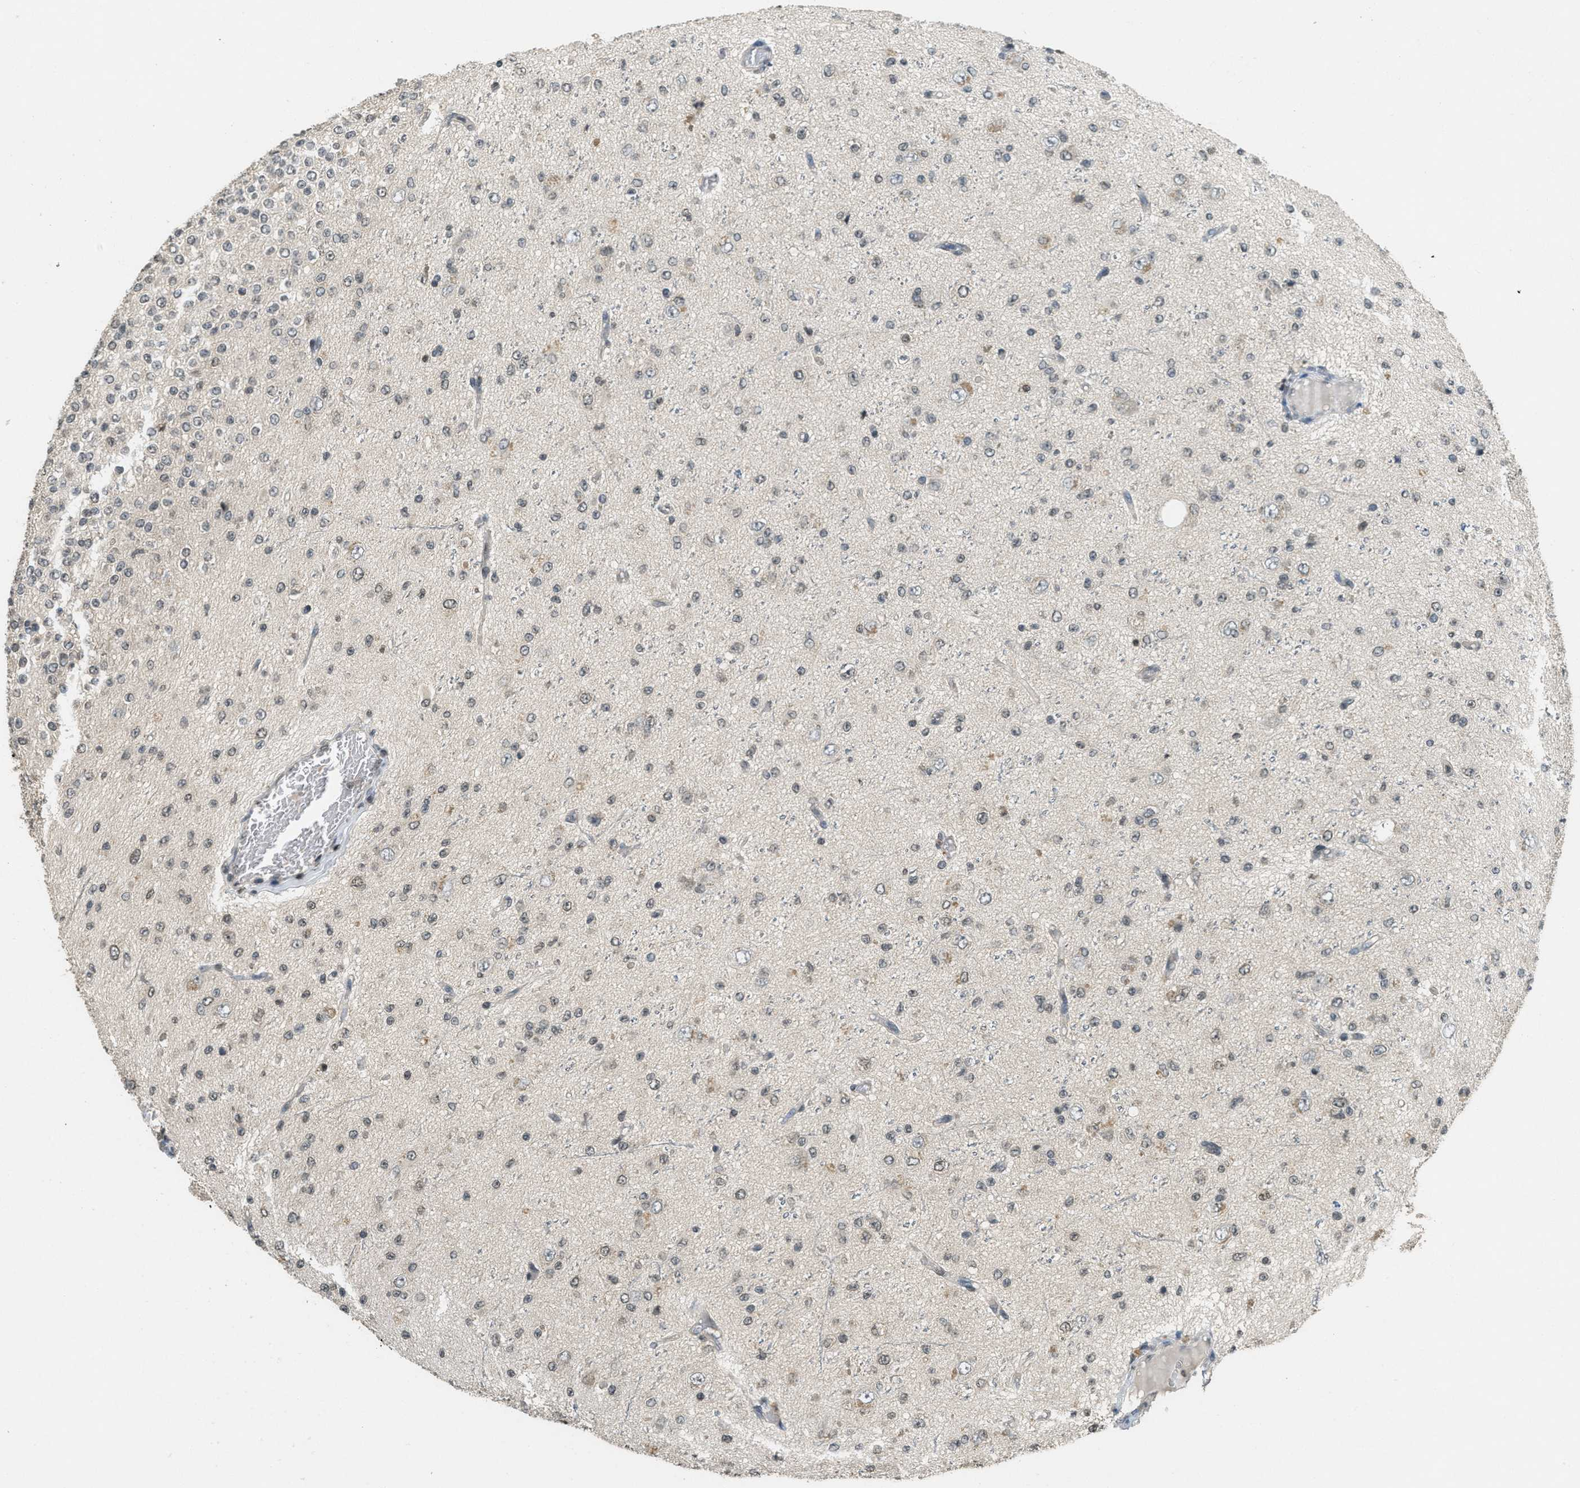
{"staining": {"intensity": "moderate", "quantity": "25%-75%", "location": "nuclear"}, "tissue": "glioma", "cell_type": "Tumor cells", "image_type": "cancer", "snomed": [{"axis": "morphology", "description": "Glioma, malignant, High grade"}, {"axis": "topography", "description": "pancreas cauda"}], "caption": "High-magnification brightfield microscopy of glioma stained with DAB (3,3'-diaminobenzidine) (brown) and counterstained with hematoxylin (blue). tumor cells exhibit moderate nuclear expression is seen in about25%-75% of cells.", "gene": "DNAJB1", "patient": {"sex": "male", "age": 60}}